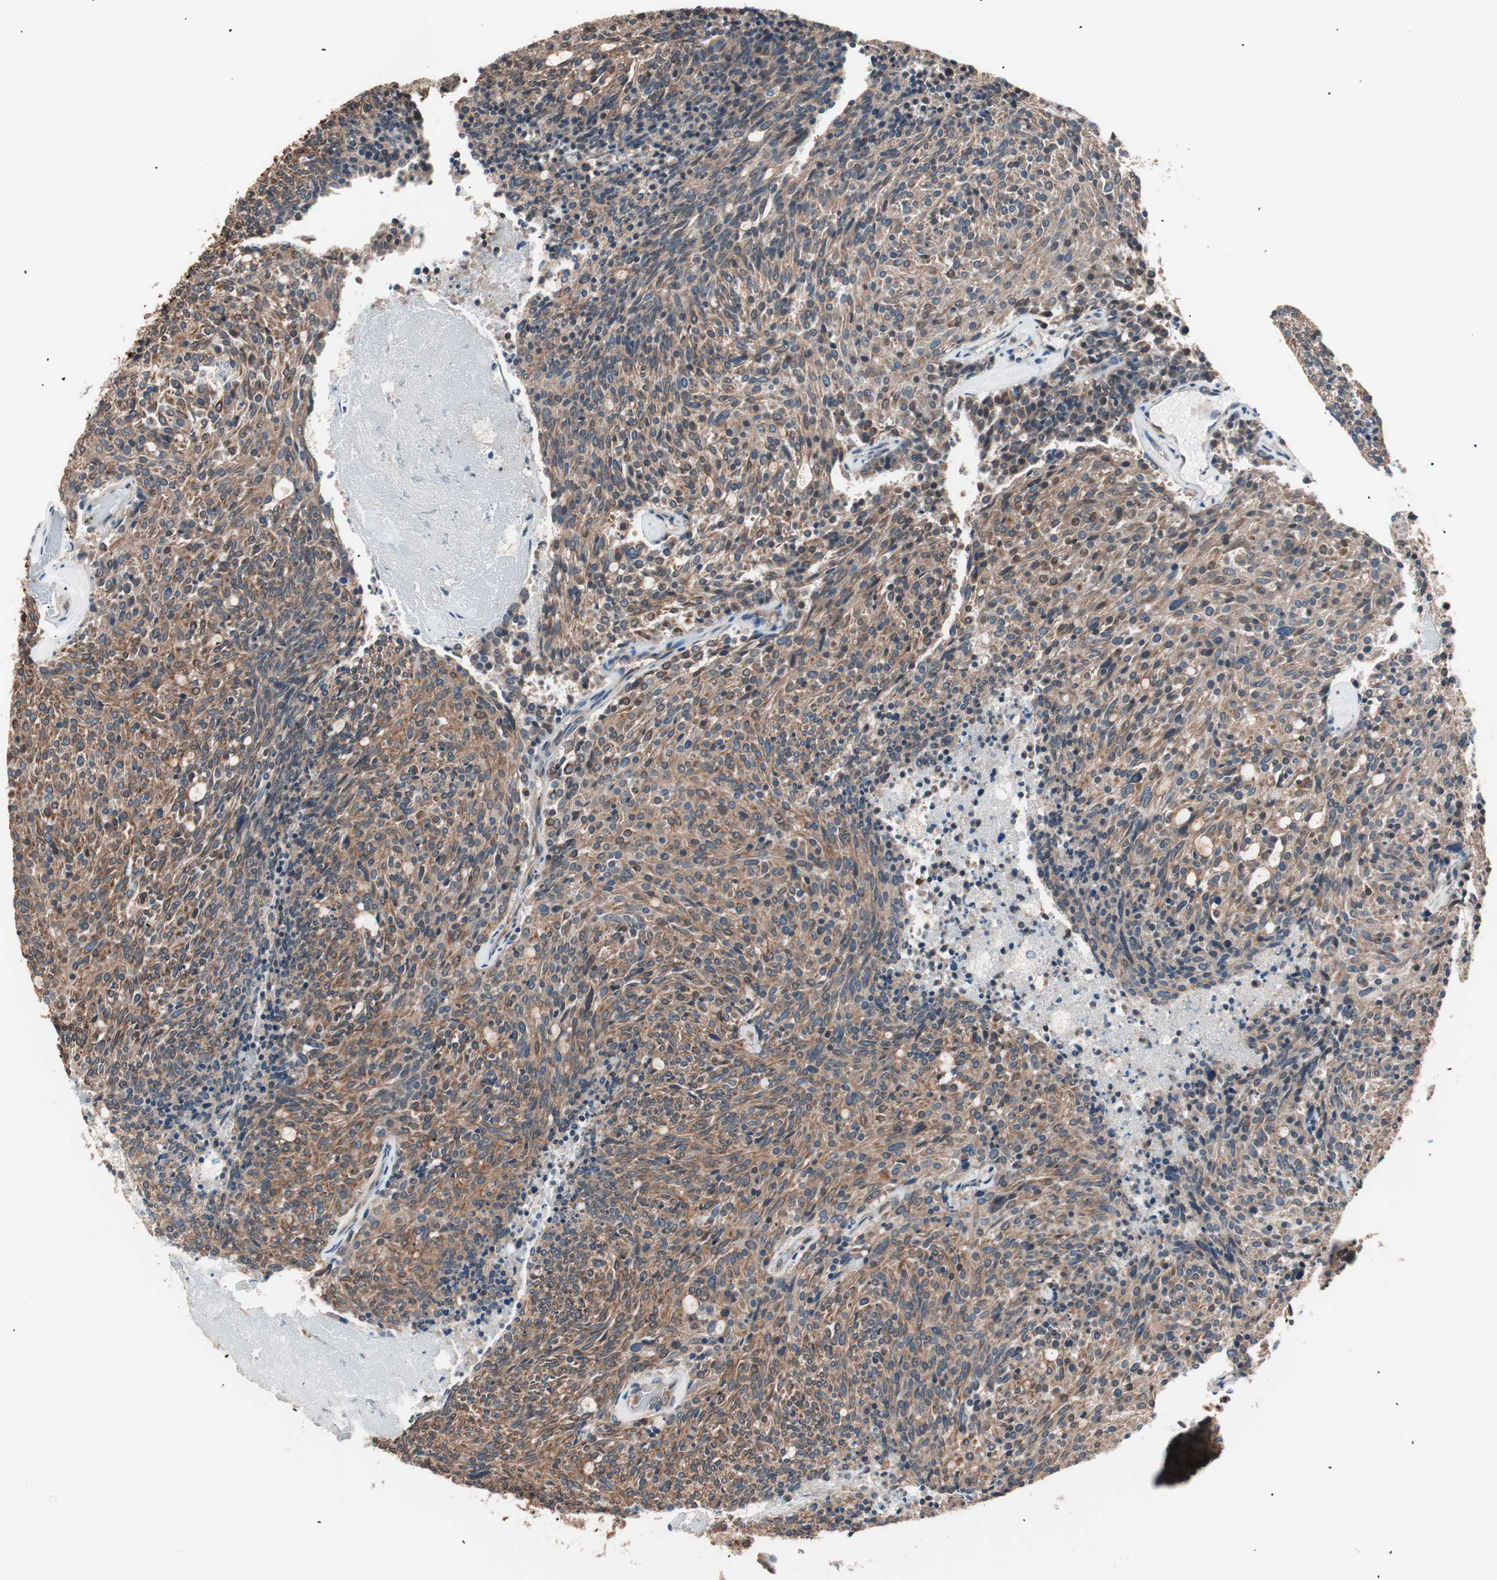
{"staining": {"intensity": "moderate", "quantity": ">75%", "location": "cytoplasmic/membranous"}, "tissue": "carcinoid", "cell_type": "Tumor cells", "image_type": "cancer", "snomed": [{"axis": "morphology", "description": "Carcinoid, malignant, NOS"}, {"axis": "topography", "description": "Pancreas"}], "caption": "DAB immunohistochemical staining of carcinoid (malignant) shows moderate cytoplasmic/membranous protein staining in approximately >75% of tumor cells.", "gene": "TSG101", "patient": {"sex": "female", "age": 54}}